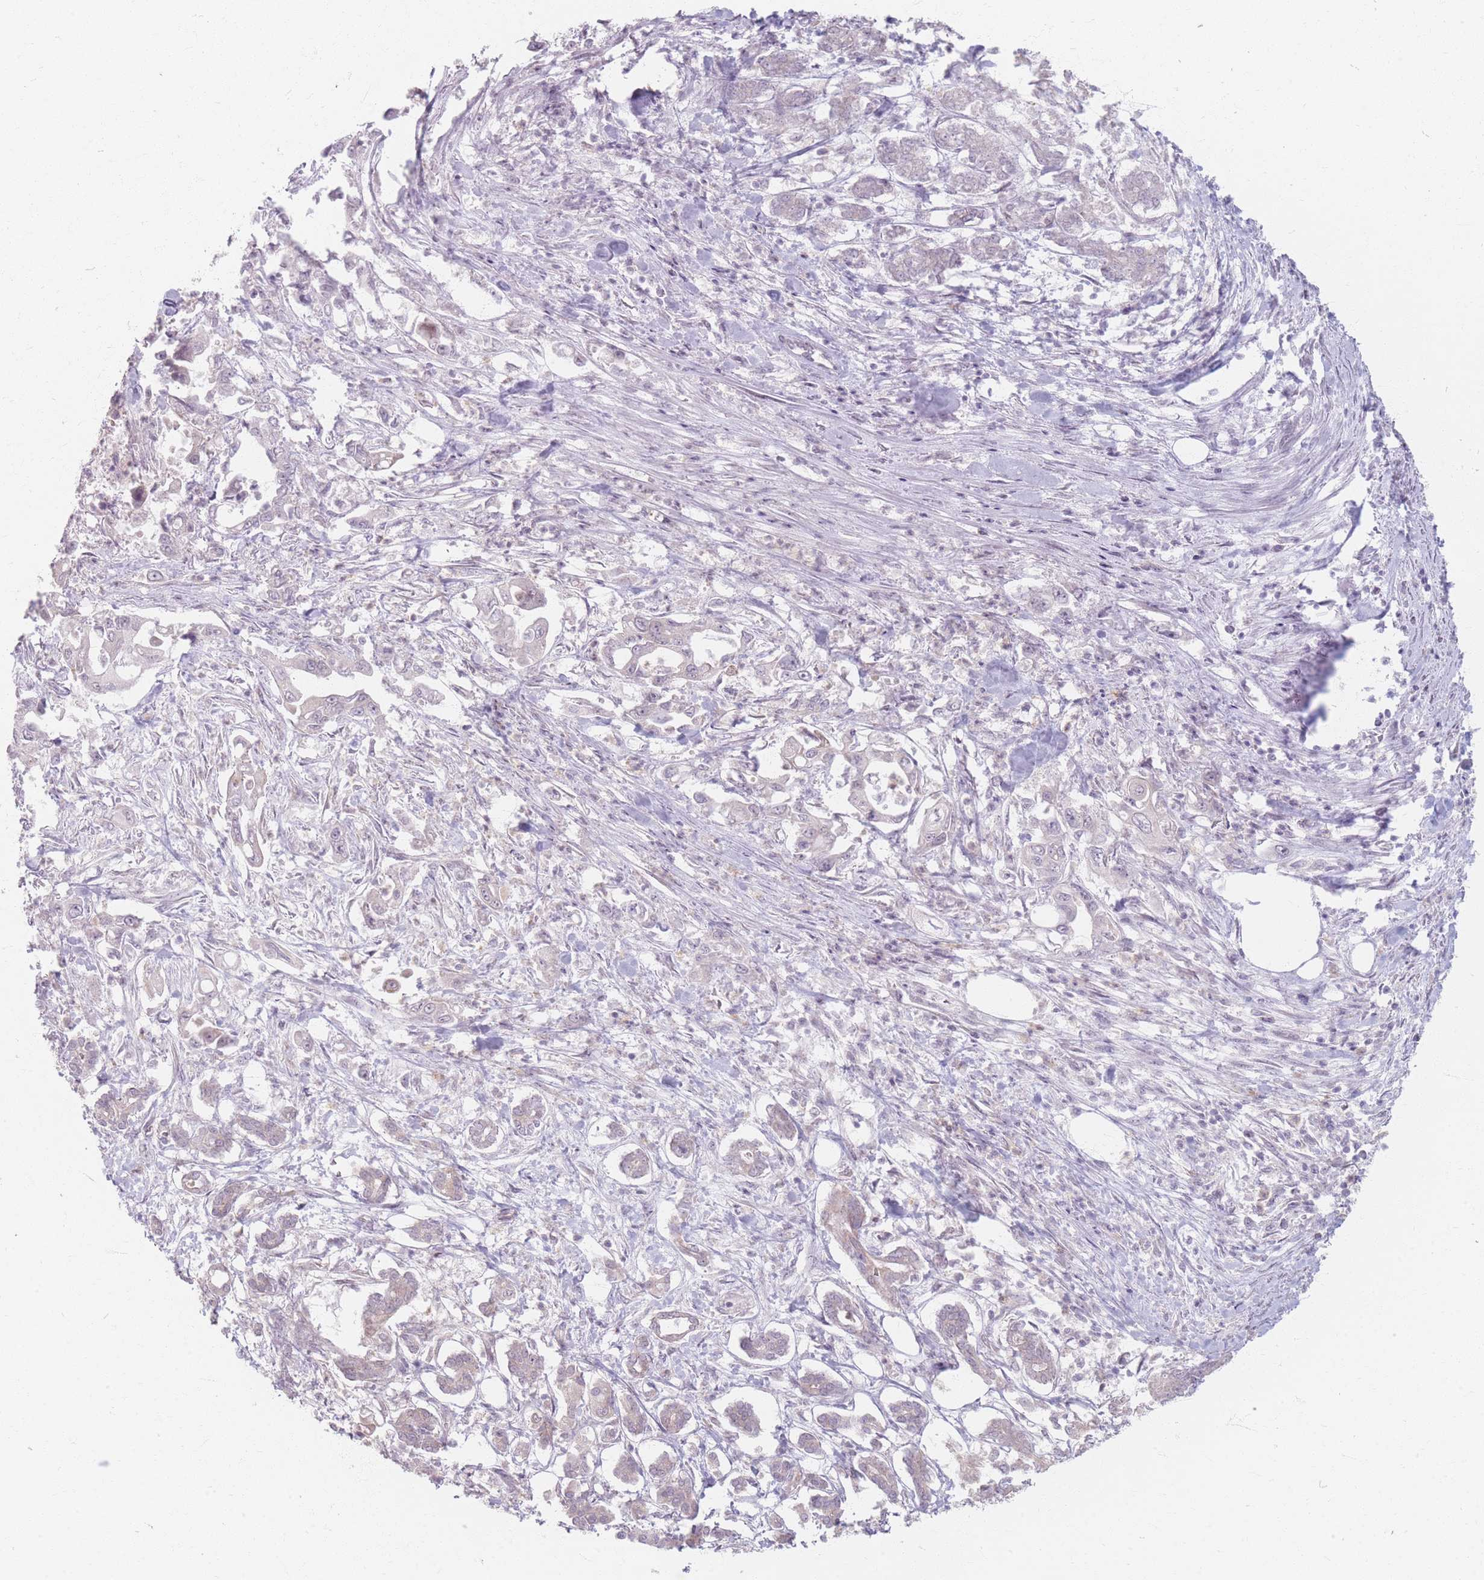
{"staining": {"intensity": "negative", "quantity": "none", "location": "none"}, "tissue": "pancreatic cancer", "cell_type": "Tumor cells", "image_type": "cancer", "snomed": [{"axis": "morphology", "description": "Adenocarcinoma, NOS"}, {"axis": "topography", "description": "Pancreas"}], "caption": "An immunohistochemistry (IHC) histopathology image of pancreatic cancer is shown. There is no staining in tumor cells of pancreatic cancer.", "gene": "GABRA6", "patient": {"sex": "male", "age": 61}}